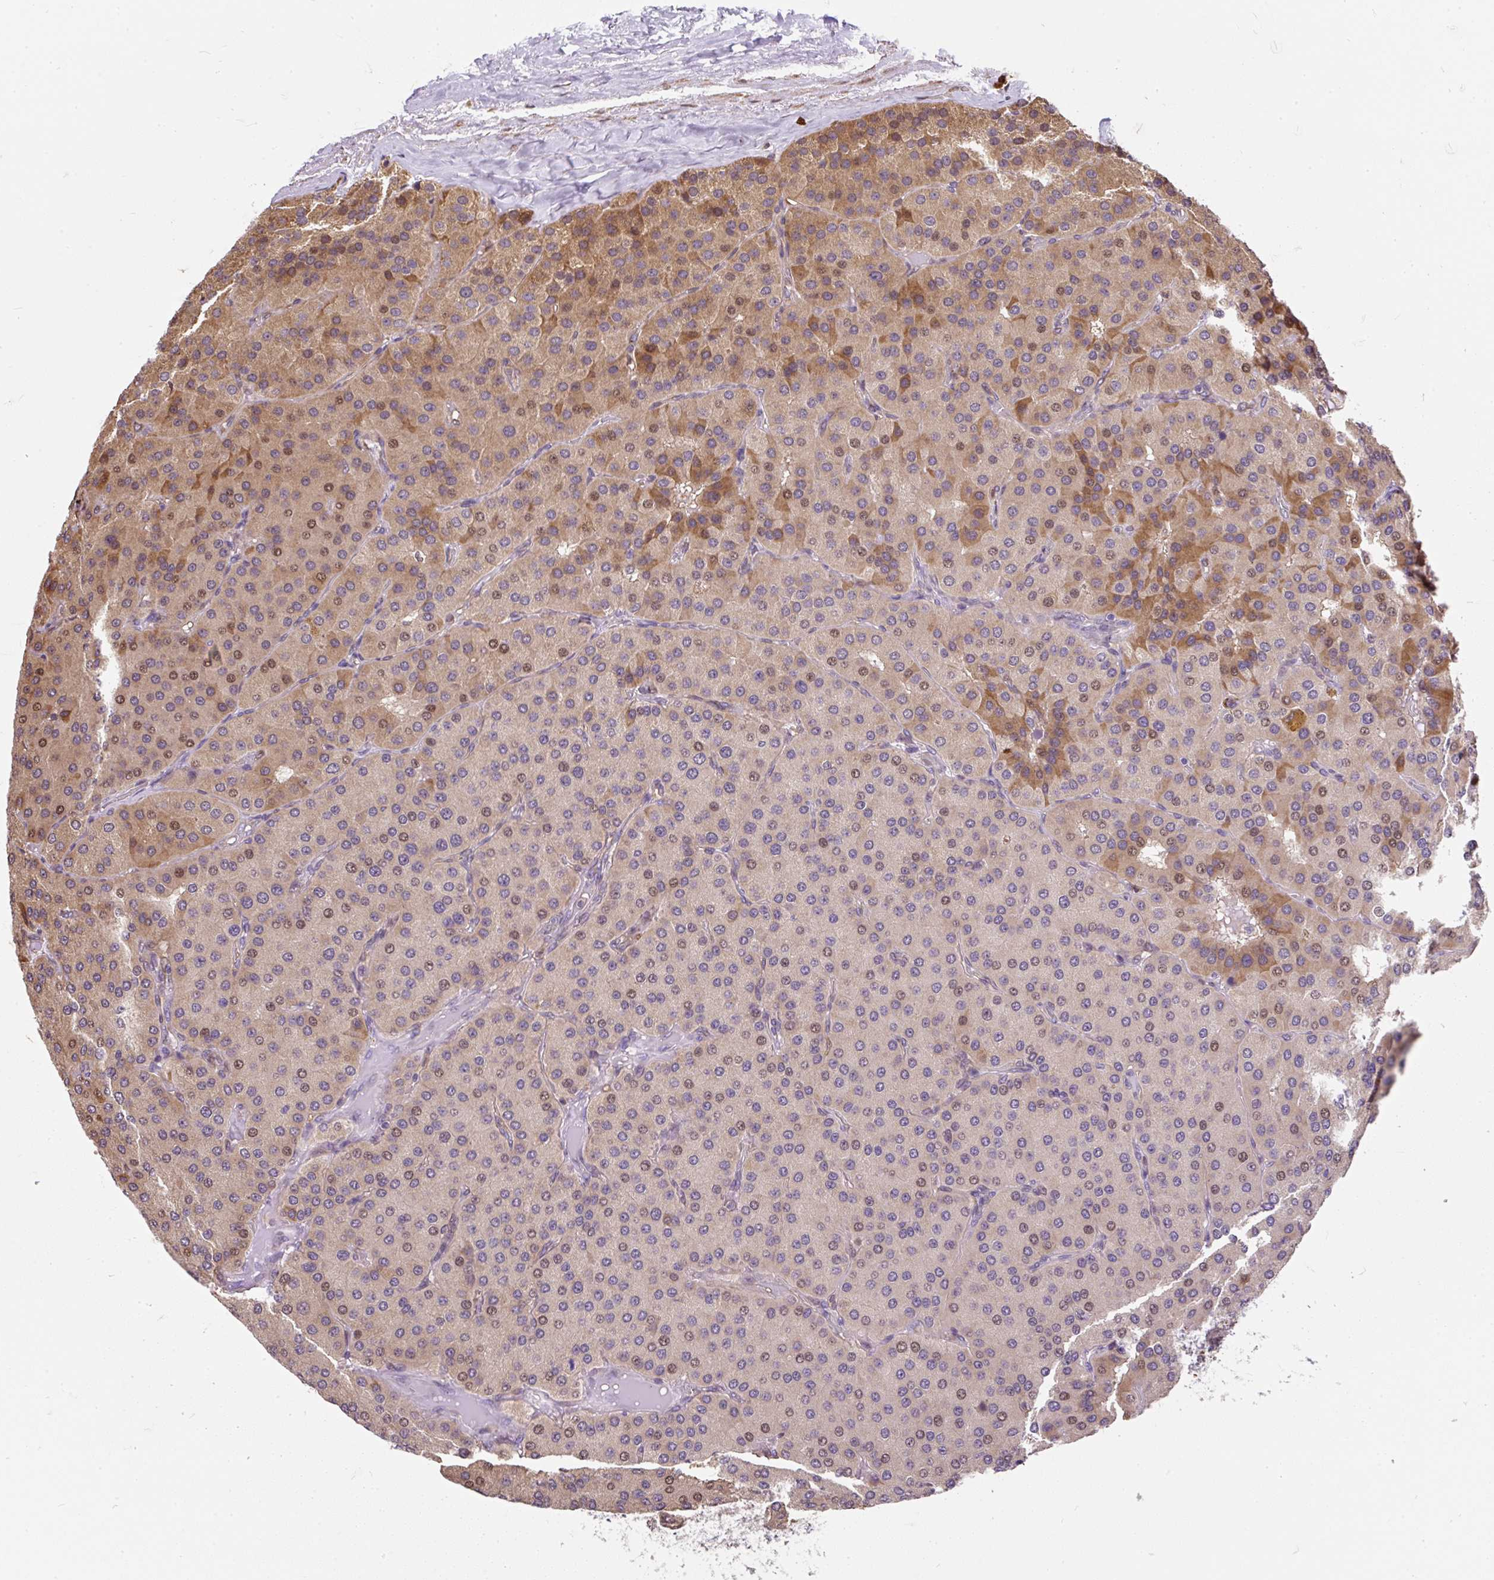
{"staining": {"intensity": "moderate", "quantity": "<25%", "location": "cytoplasmic/membranous,nuclear"}, "tissue": "parathyroid gland", "cell_type": "Glandular cells", "image_type": "normal", "snomed": [{"axis": "morphology", "description": "Normal tissue, NOS"}, {"axis": "morphology", "description": "Adenoma, NOS"}, {"axis": "topography", "description": "Parathyroid gland"}], "caption": "Immunohistochemical staining of unremarkable parathyroid gland demonstrates <25% levels of moderate cytoplasmic/membranous,nuclear protein positivity in about <25% of glandular cells.", "gene": "PUS7L", "patient": {"sex": "female", "age": 86}}